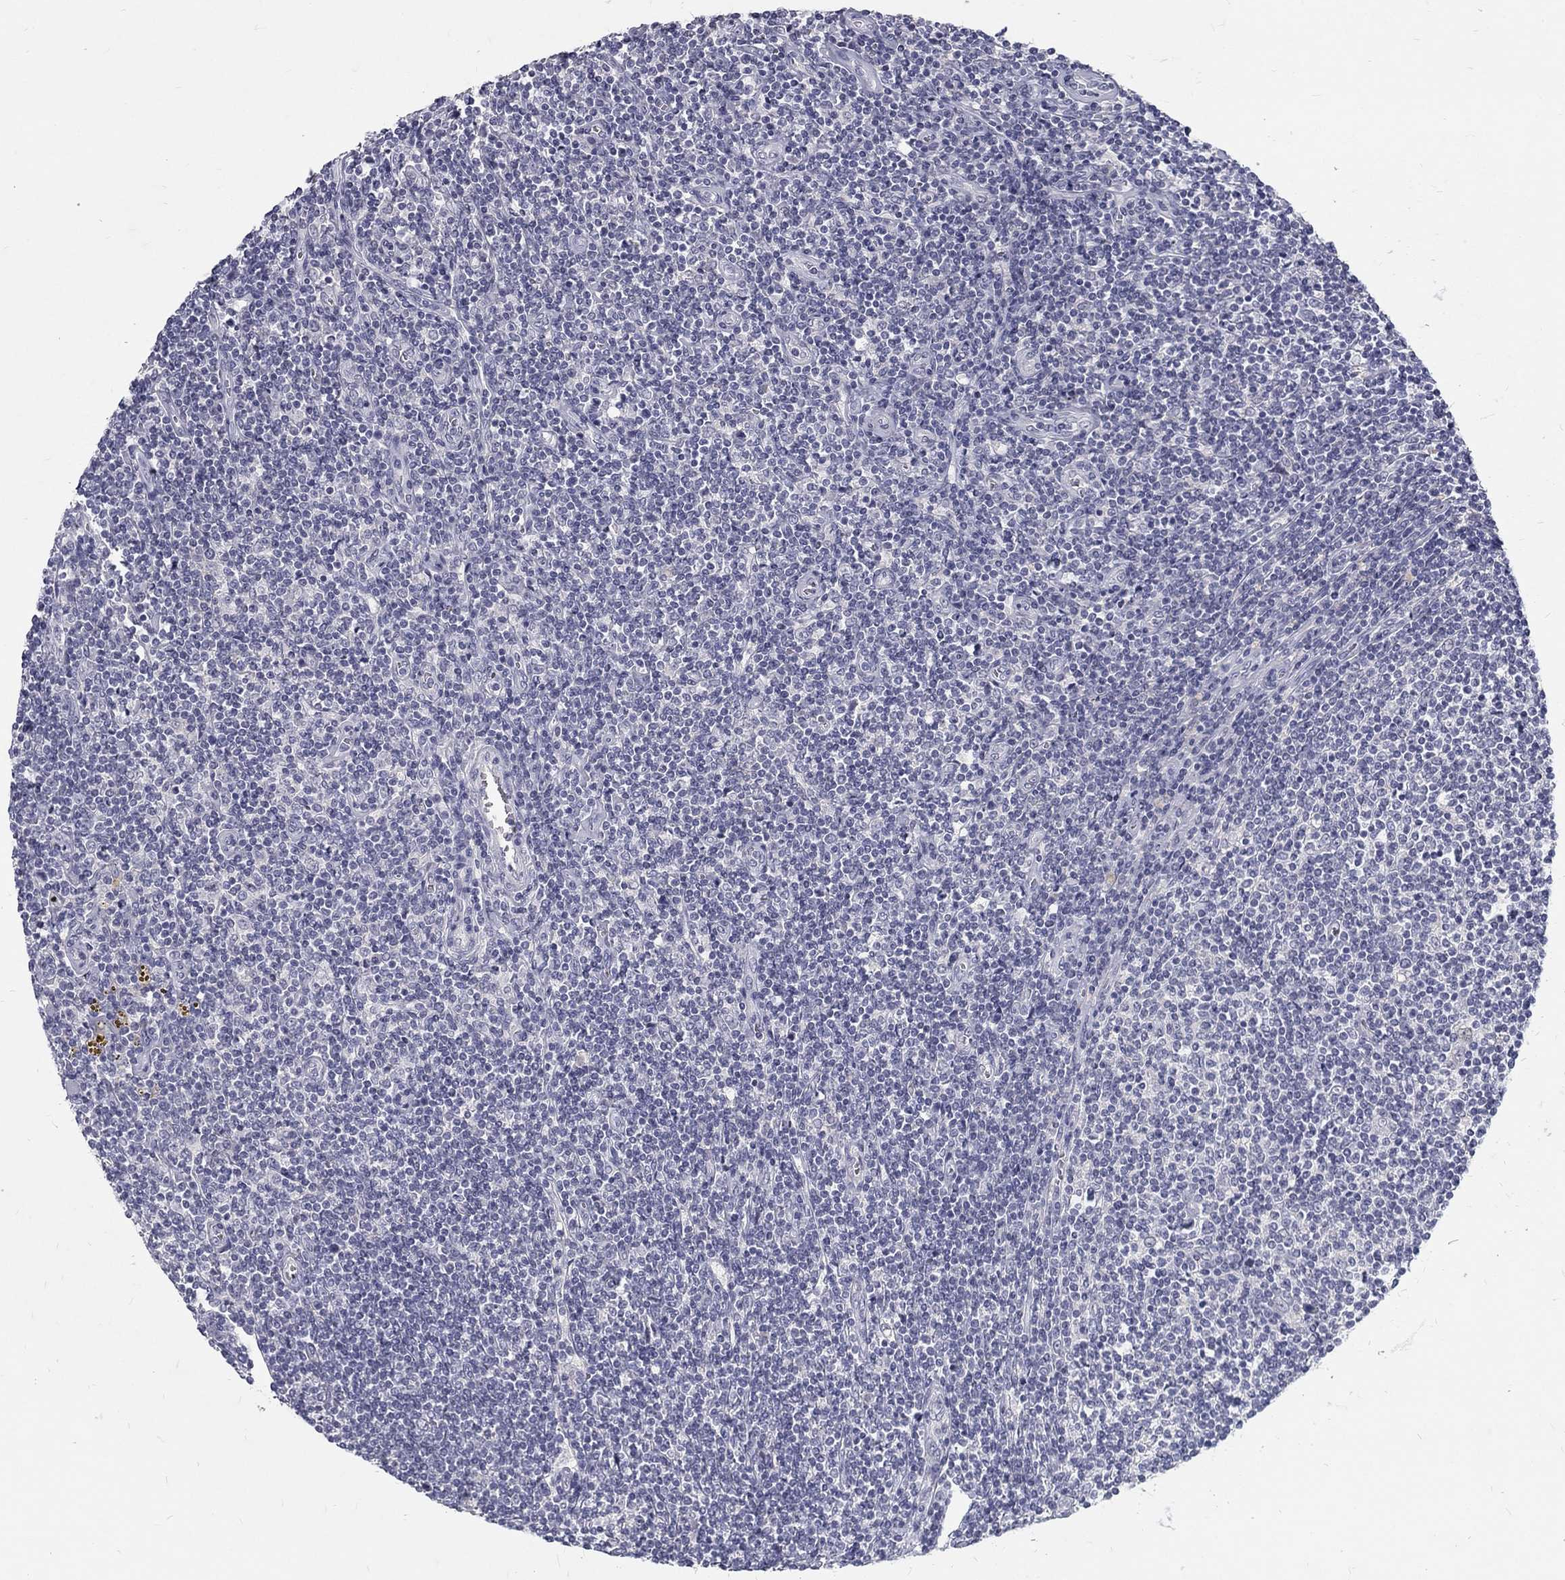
{"staining": {"intensity": "negative", "quantity": "none", "location": "none"}, "tissue": "lymphoma", "cell_type": "Tumor cells", "image_type": "cancer", "snomed": [{"axis": "morphology", "description": "Hodgkin's disease, NOS"}, {"axis": "topography", "description": "Lymph node"}], "caption": "Histopathology image shows no significant protein expression in tumor cells of lymphoma.", "gene": "NOS1", "patient": {"sex": "male", "age": 40}}